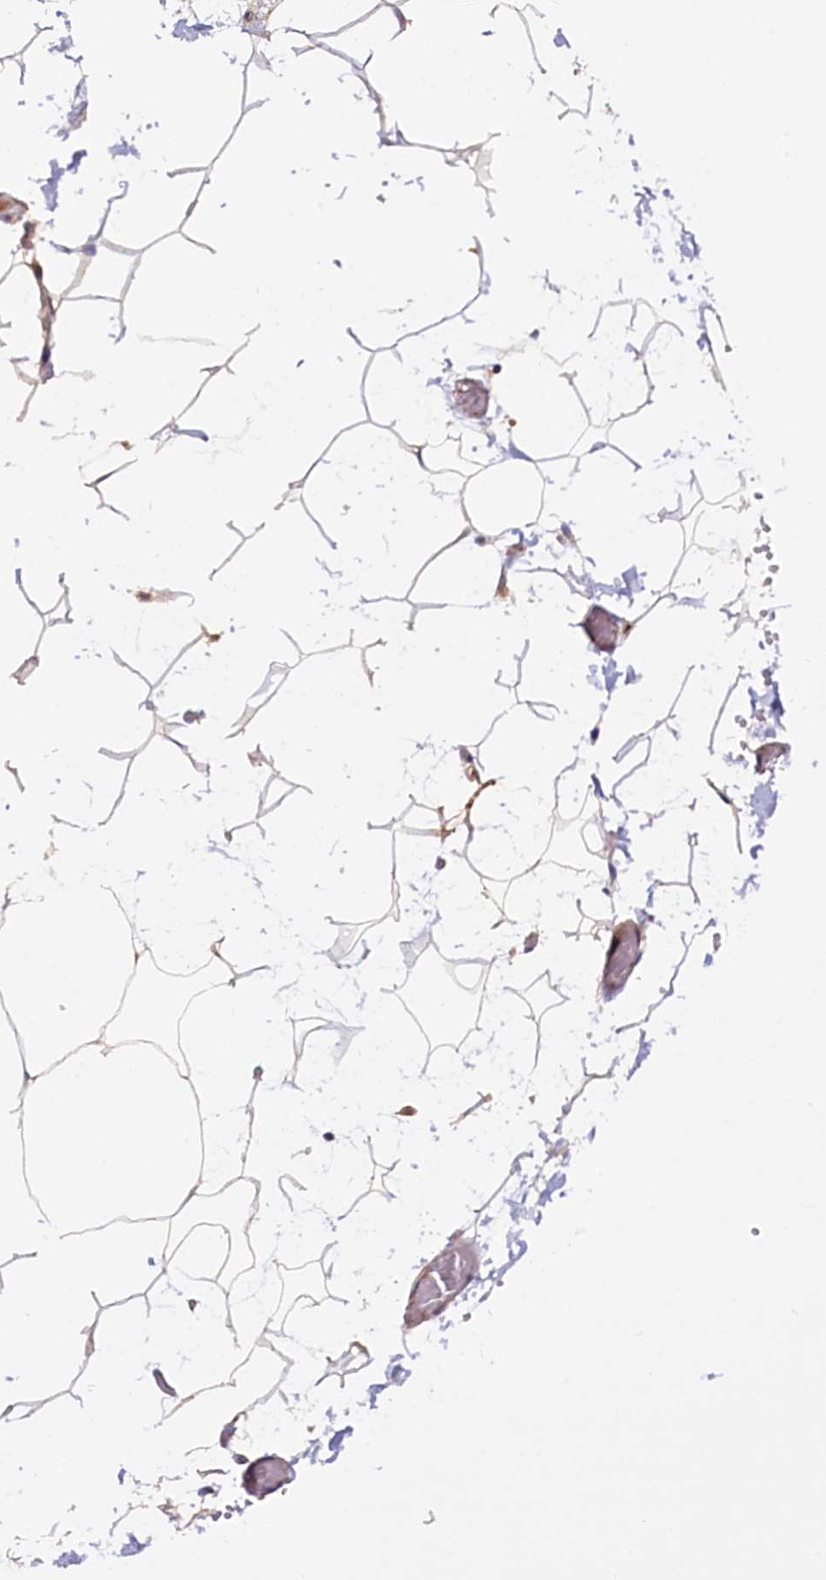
{"staining": {"intensity": "weak", "quantity": ">75%", "location": "cytoplasmic/membranous"}, "tissue": "adipose tissue", "cell_type": "Adipocytes", "image_type": "normal", "snomed": [{"axis": "morphology", "description": "Normal tissue, NOS"}, {"axis": "topography", "description": "Gallbladder"}, {"axis": "topography", "description": "Peripheral nerve tissue"}], "caption": "Immunohistochemical staining of normal adipose tissue shows low levels of weak cytoplasmic/membranous staining in approximately >75% of adipocytes. The staining was performed using DAB, with brown indicating positive protein expression. Nuclei are stained blue with hematoxylin.", "gene": "FRY", "patient": {"sex": "male", "age": 38}}